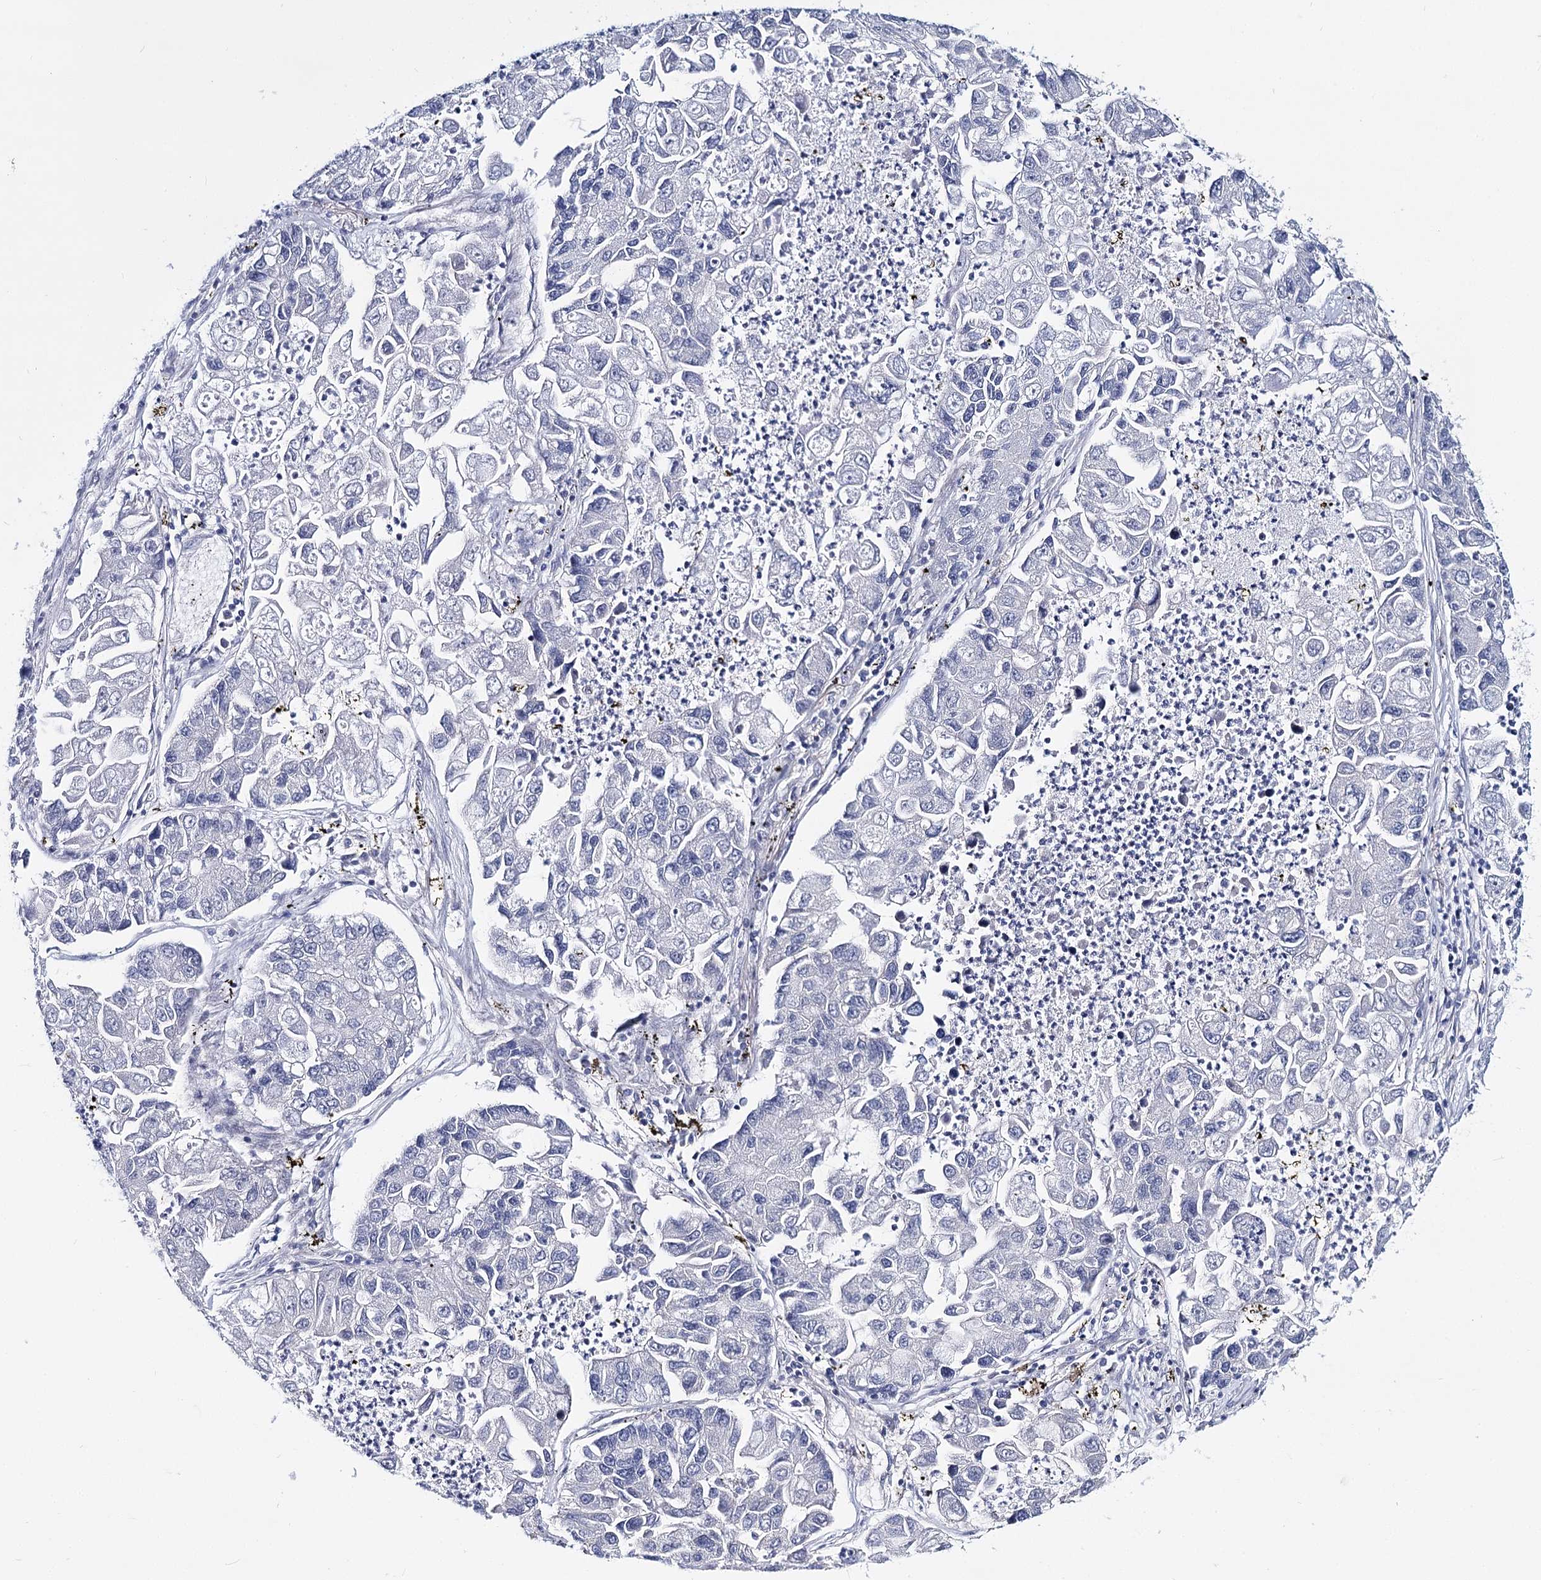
{"staining": {"intensity": "negative", "quantity": "none", "location": "none"}, "tissue": "lung cancer", "cell_type": "Tumor cells", "image_type": "cancer", "snomed": [{"axis": "morphology", "description": "Adenocarcinoma, NOS"}, {"axis": "topography", "description": "Lung"}], "caption": "Immunohistochemistry (IHC) of adenocarcinoma (lung) exhibits no positivity in tumor cells.", "gene": "TEX12", "patient": {"sex": "female", "age": 51}}